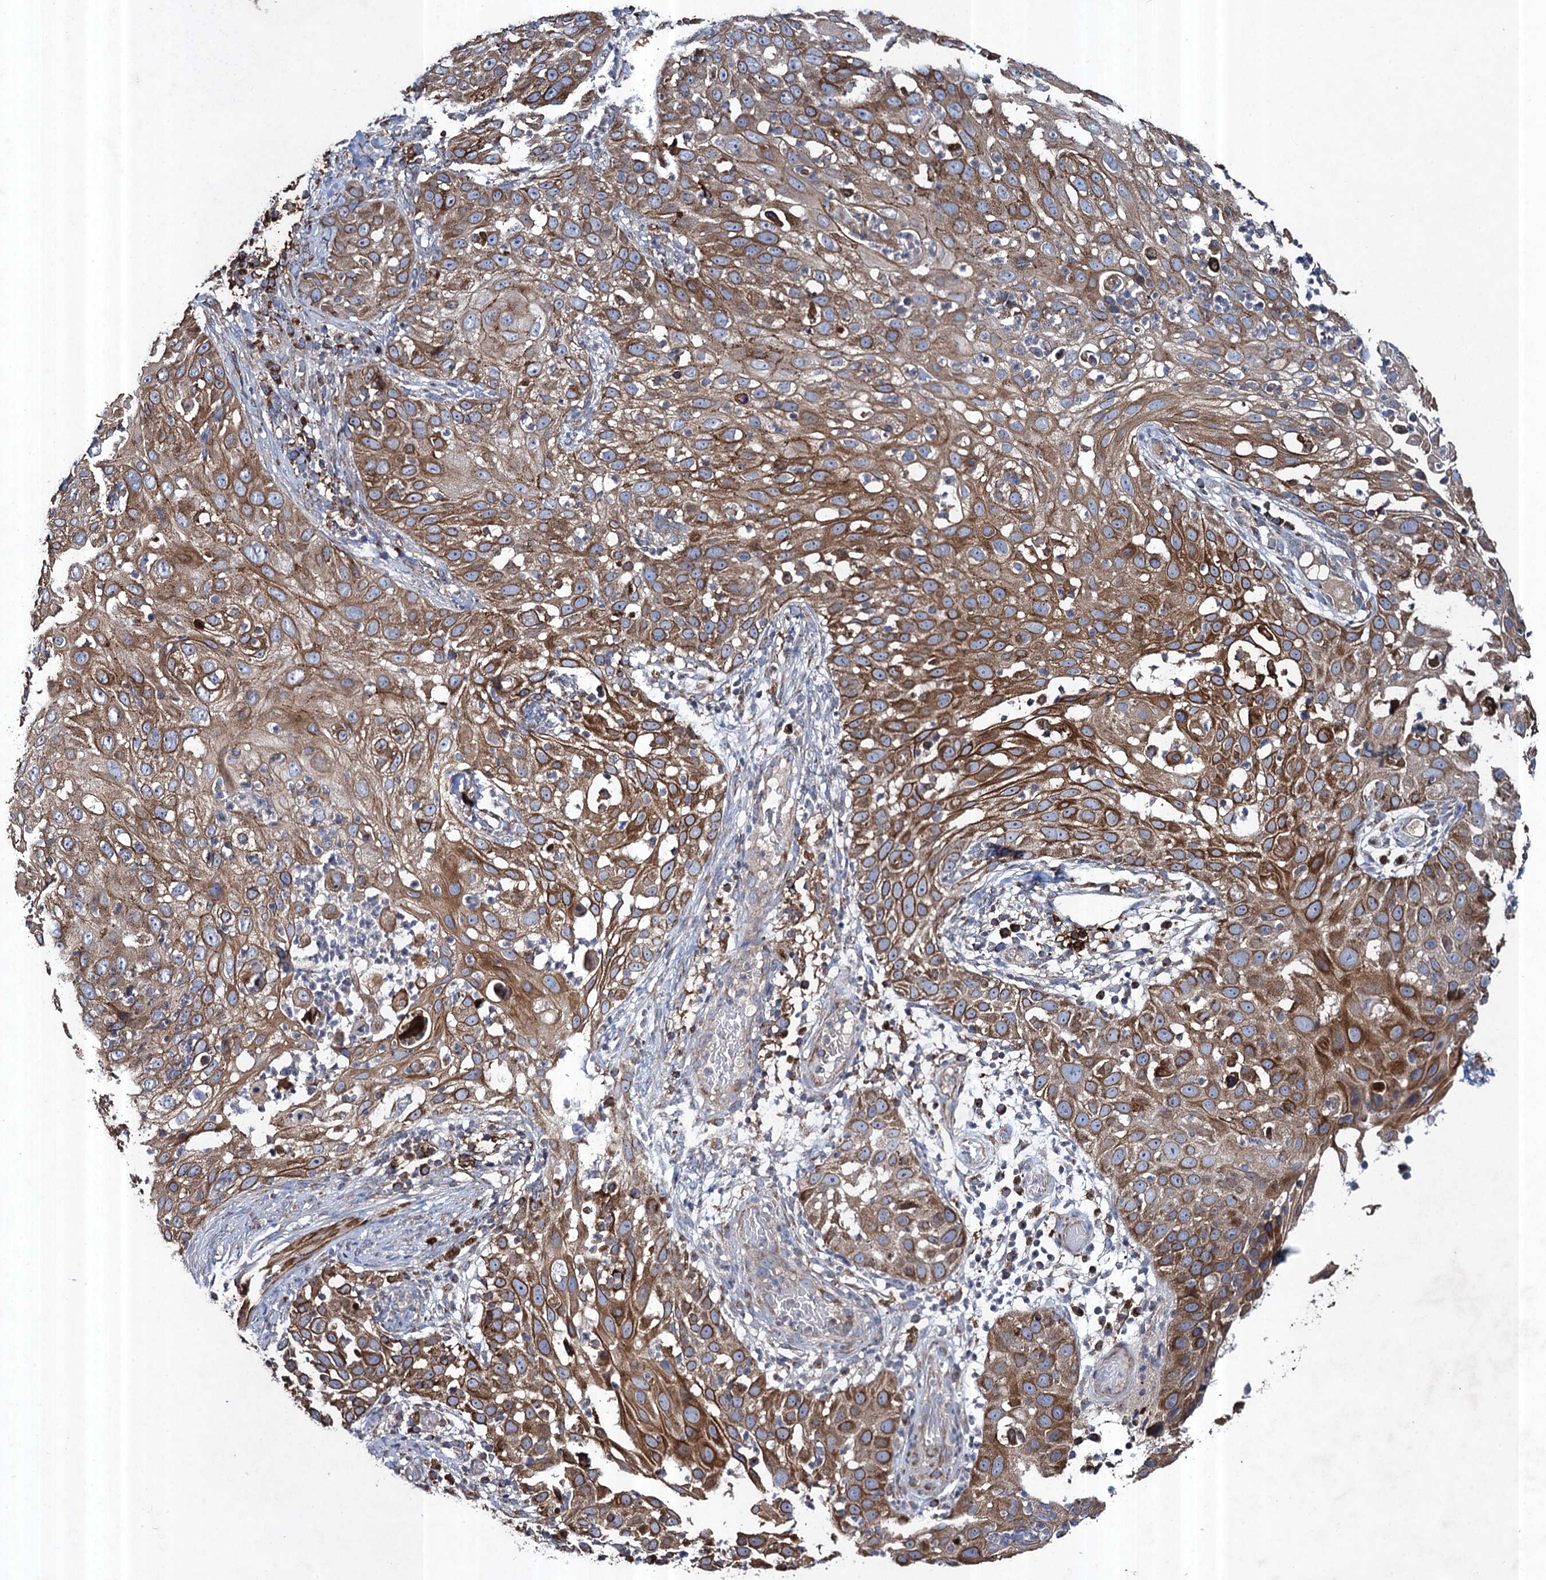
{"staining": {"intensity": "moderate", "quantity": ">75%", "location": "cytoplasmic/membranous"}, "tissue": "skin cancer", "cell_type": "Tumor cells", "image_type": "cancer", "snomed": [{"axis": "morphology", "description": "Squamous cell carcinoma, NOS"}, {"axis": "topography", "description": "Skin"}], "caption": "Immunohistochemistry (IHC) of skin squamous cell carcinoma displays medium levels of moderate cytoplasmic/membranous positivity in approximately >75% of tumor cells.", "gene": "TXNDC11", "patient": {"sex": "female", "age": 44}}